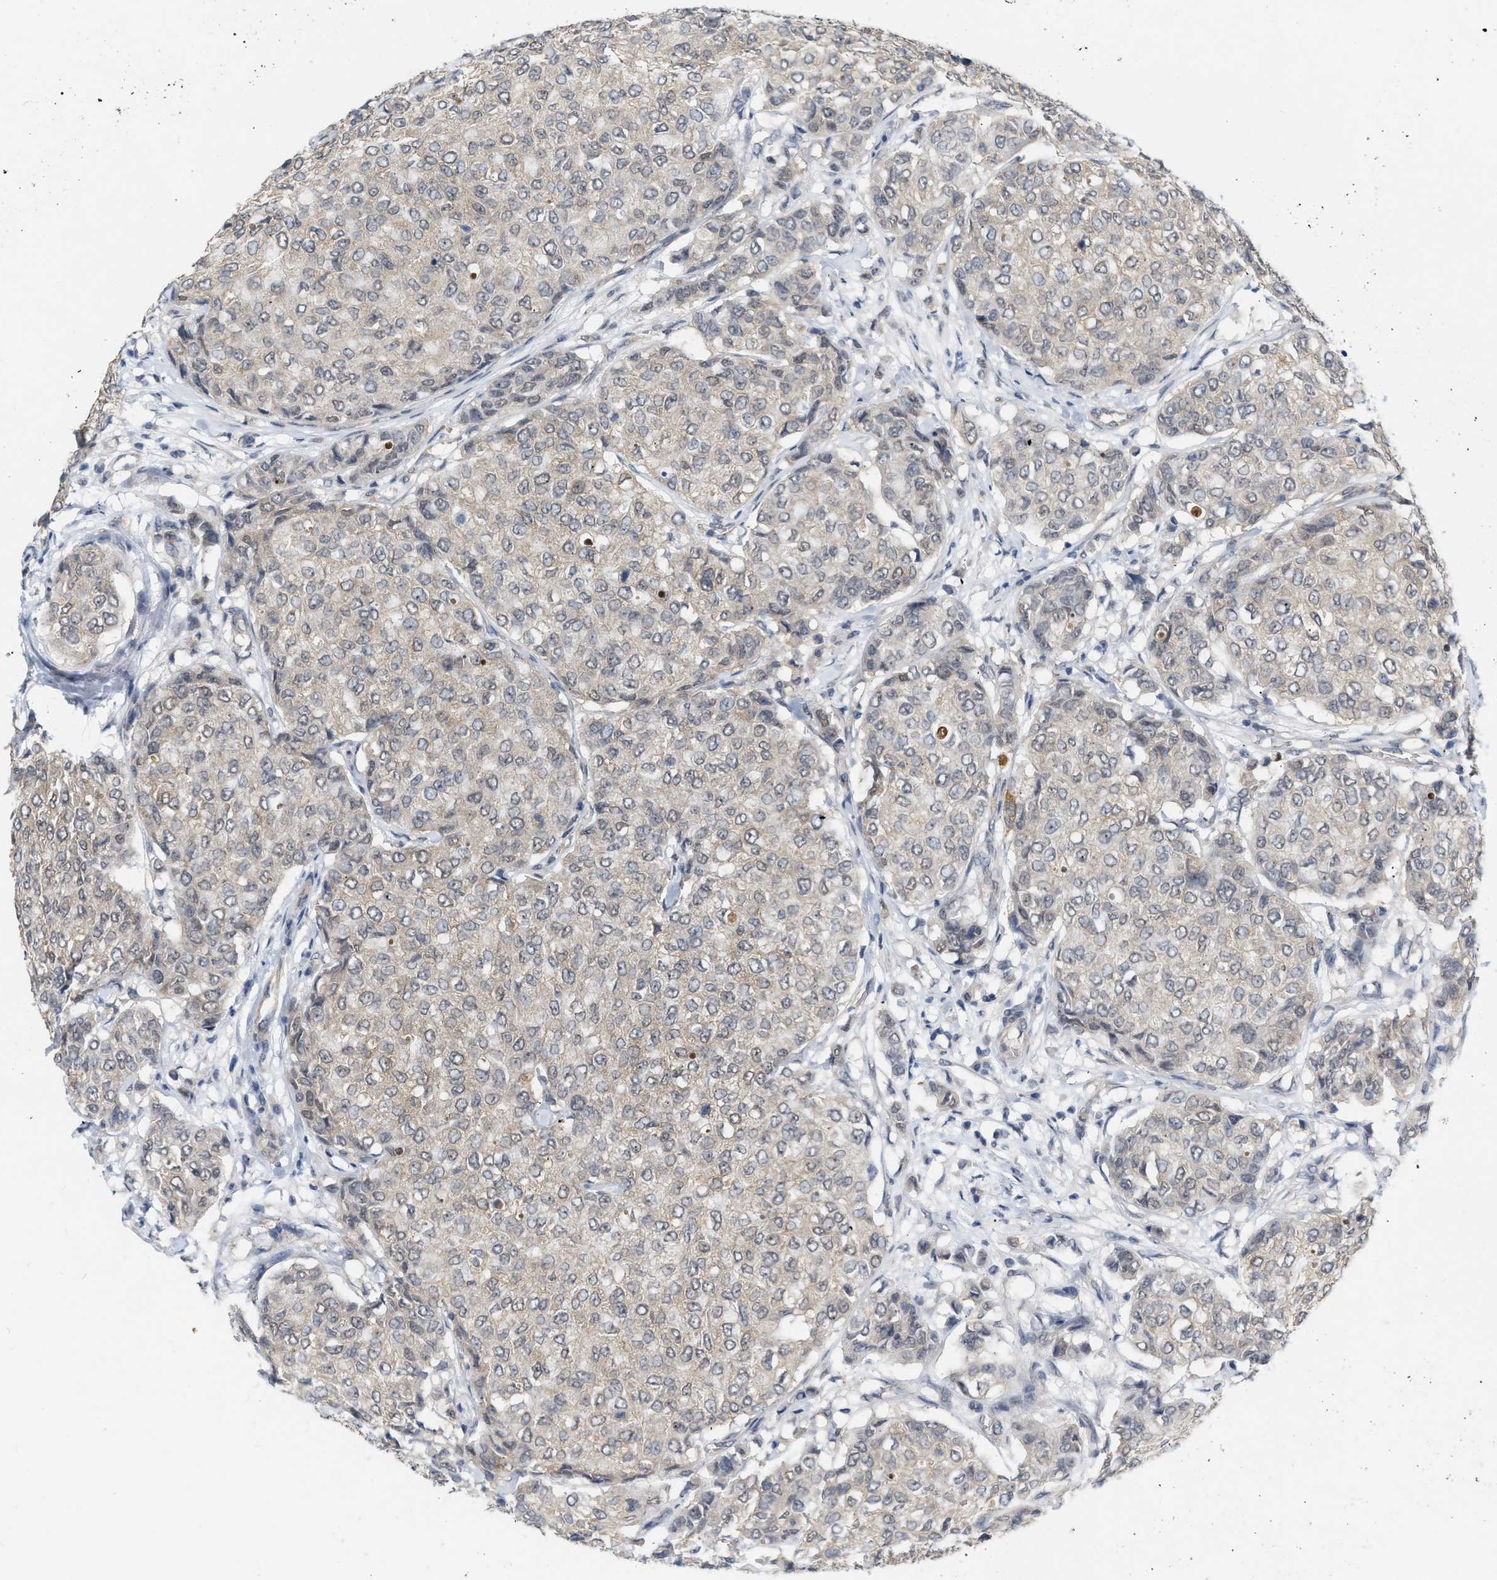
{"staining": {"intensity": "weak", "quantity": "25%-75%", "location": "cytoplasmic/membranous"}, "tissue": "breast cancer", "cell_type": "Tumor cells", "image_type": "cancer", "snomed": [{"axis": "morphology", "description": "Duct carcinoma"}, {"axis": "topography", "description": "Breast"}], "caption": "Breast cancer (intraductal carcinoma) stained with a protein marker demonstrates weak staining in tumor cells.", "gene": "RUVBL1", "patient": {"sex": "female", "age": 27}}